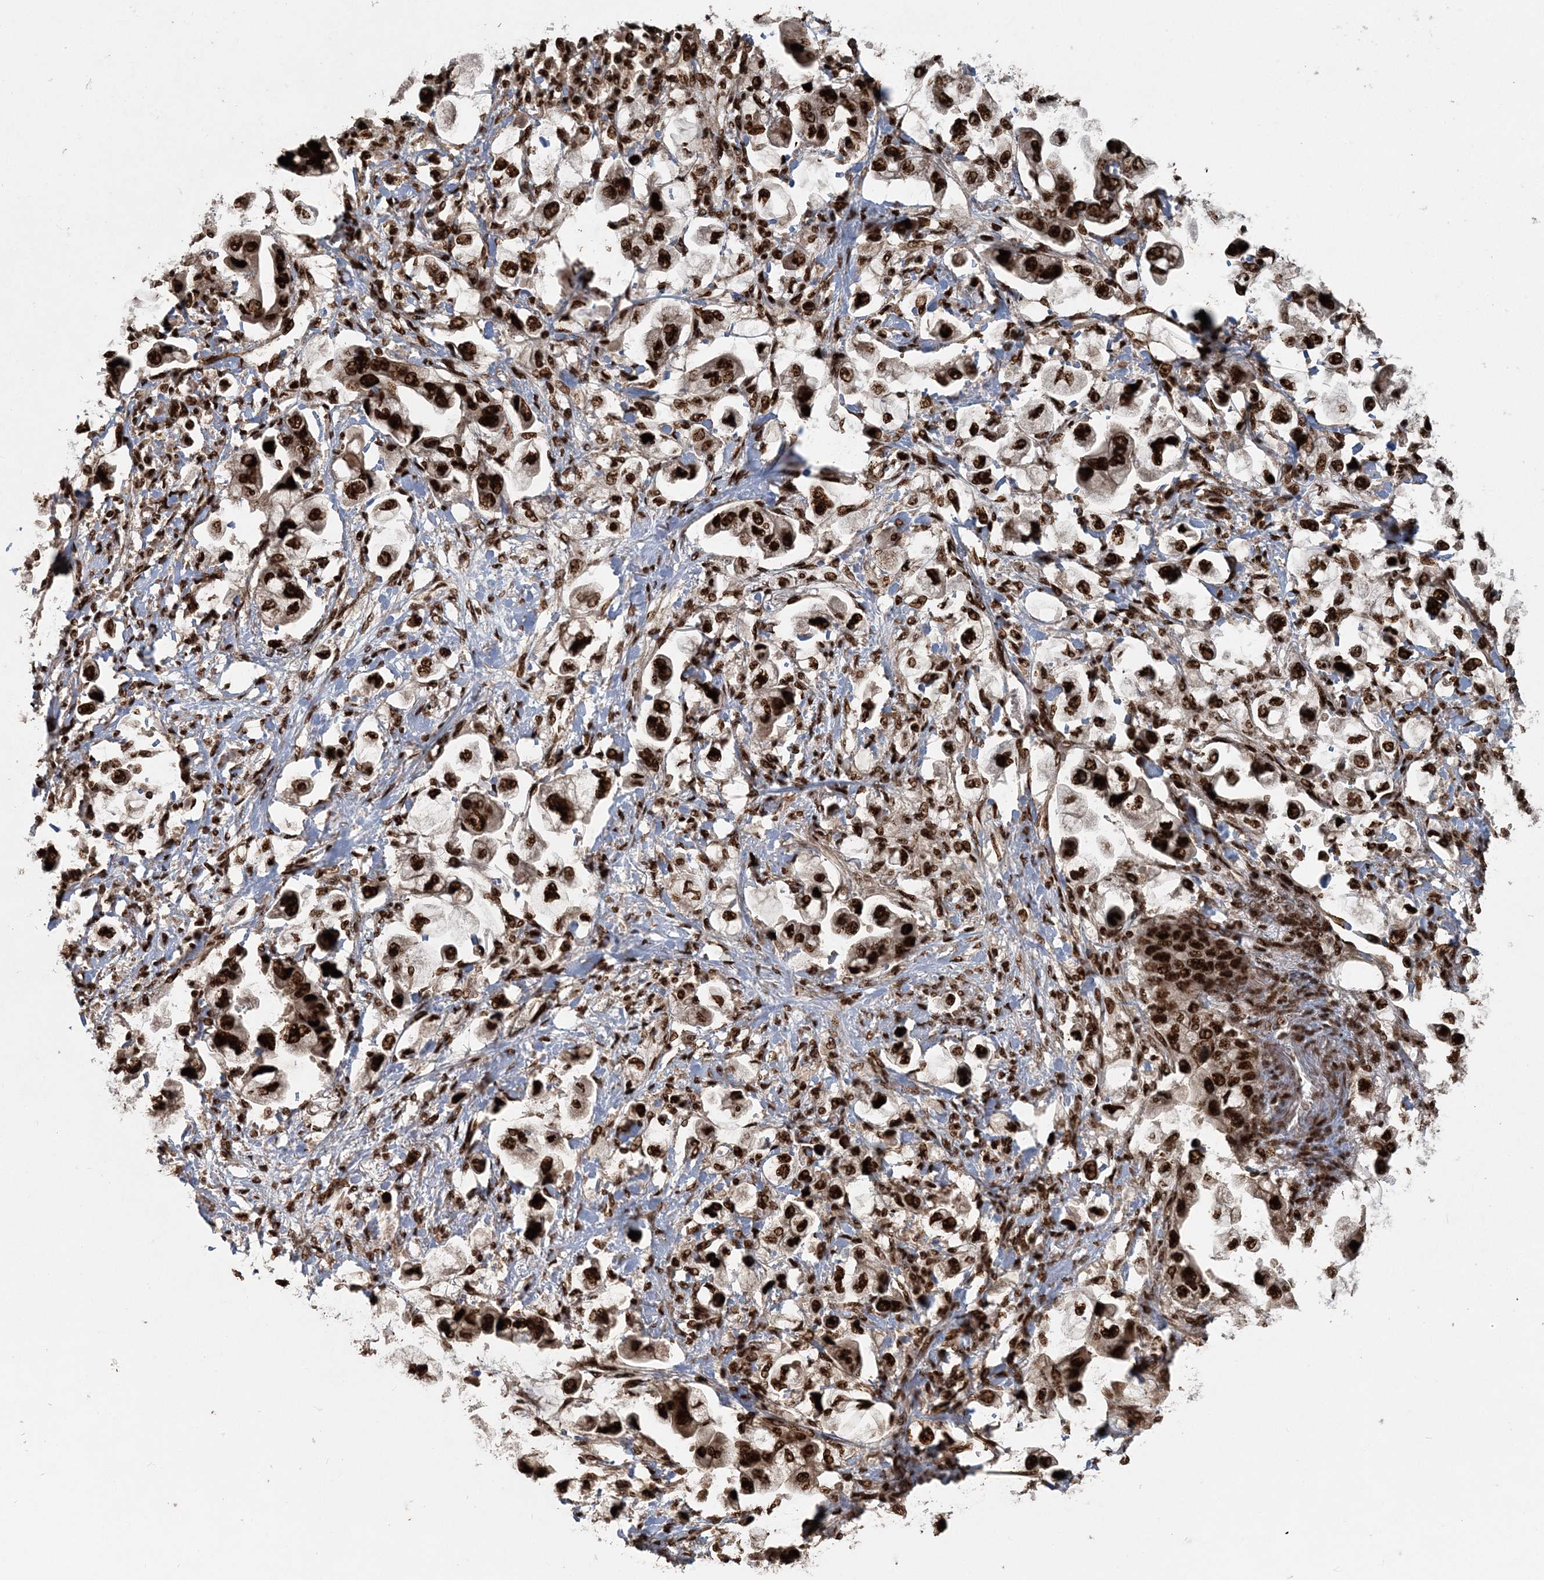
{"staining": {"intensity": "strong", "quantity": ">75%", "location": "nuclear"}, "tissue": "stomach cancer", "cell_type": "Tumor cells", "image_type": "cancer", "snomed": [{"axis": "morphology", "description": "Adenocarcinoma, NOS"}, {"axis": "topography", "description": "Stomach"}], "caption": "An IHC image of tumor tissue is shown. Protein staining in brown shows strong nuclear positivity in adenocarcinoma (stomach) within tumor cells.", "gene": "EXOSC8", "patient": {"sex": "male", "age": 62}}